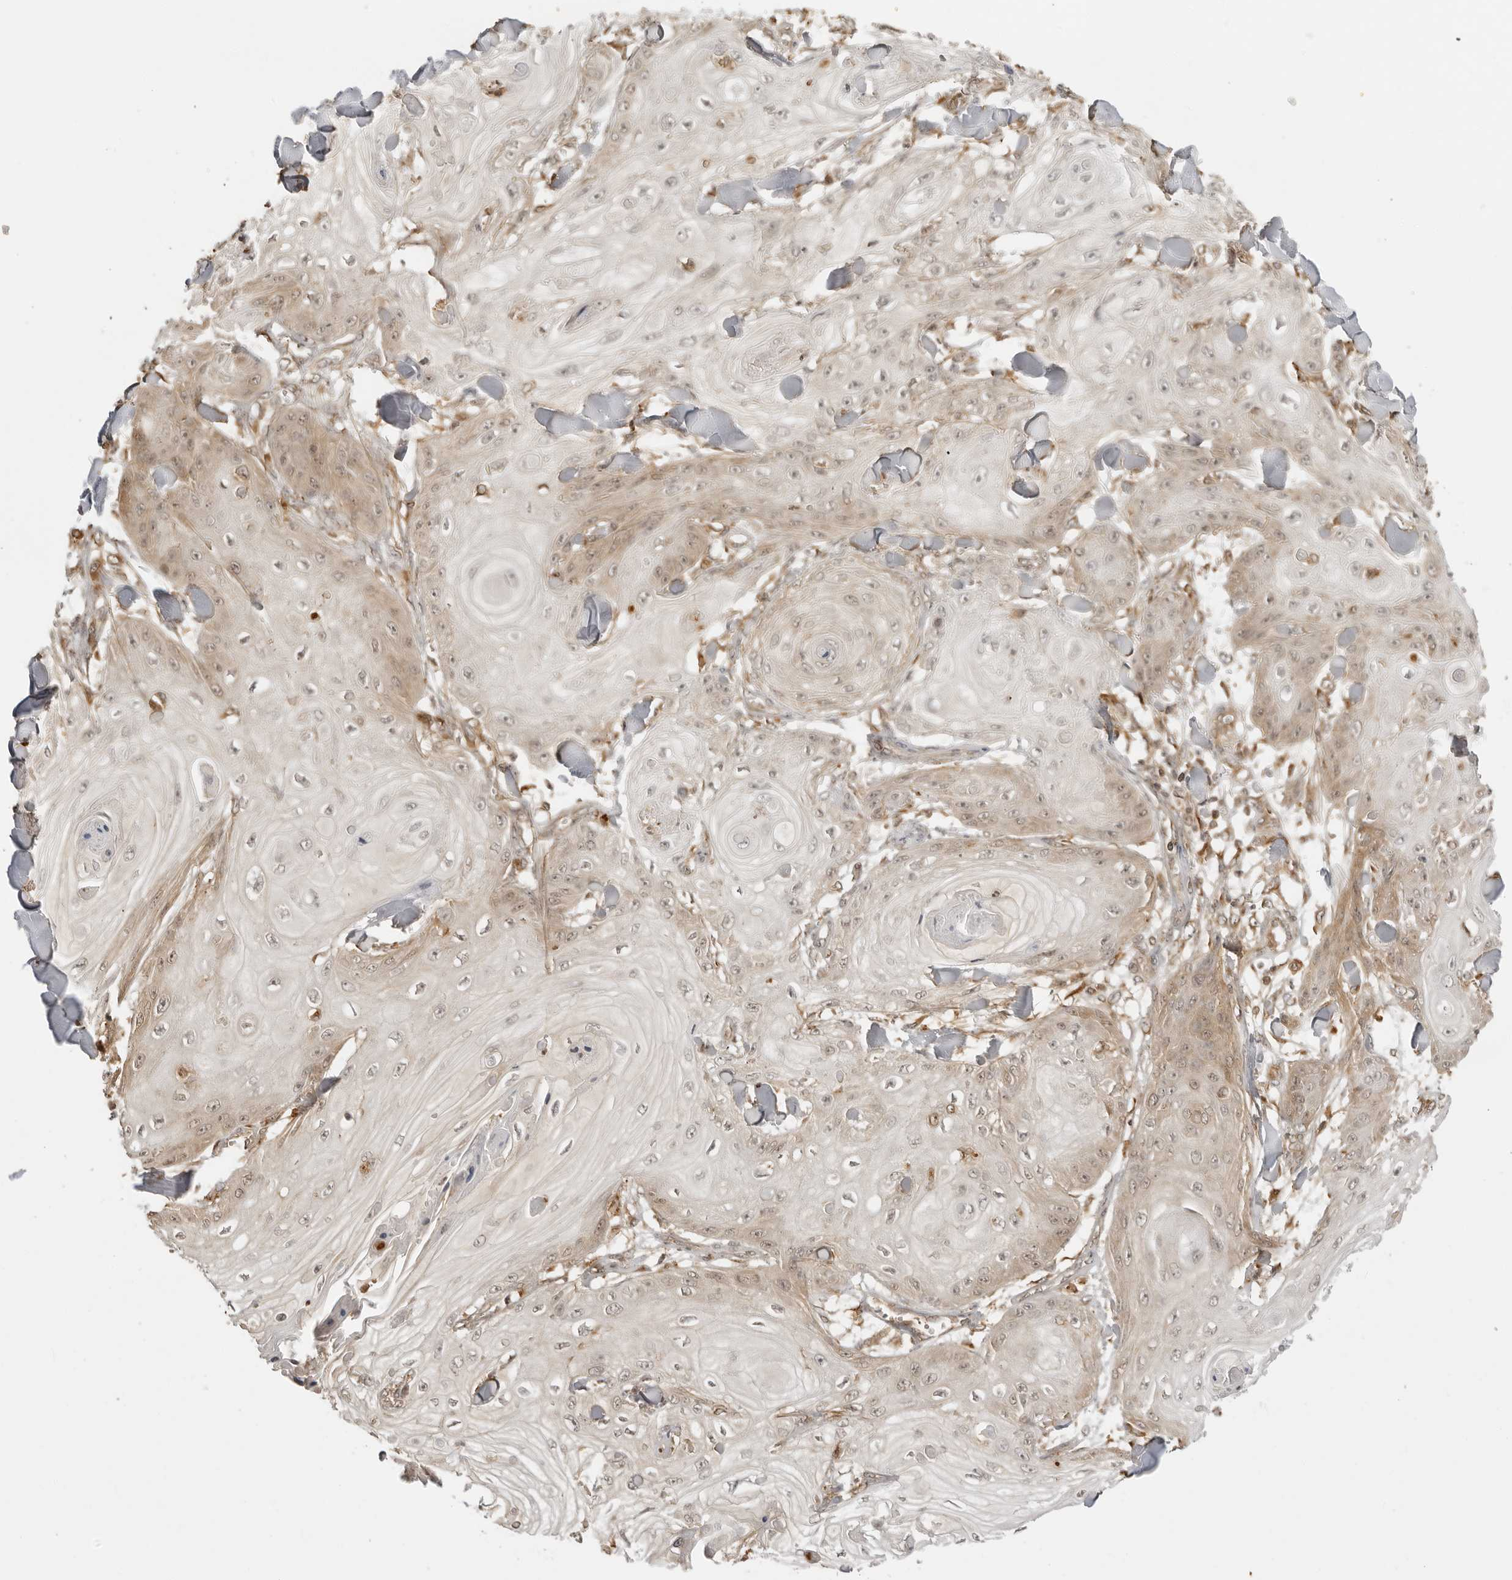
{"staining": {"intensity": "weak", "quantity": "25%-75%", "location": "cytoplasmic/membranous,nuclear"}, "tissue": "skin cancer", "cell_type": "Tumor cells", "image_type": "cancer", "snomed": [{"axis": "morphology", "description": "Squamous cell carcinoma, NOS"}, {"axis": "topography", "description": "Skin"}], "caption": "Protein staining exhibits weak cytoplasmic/membranous and nuclear staining in approximately 25%-75% of tumor cells in skin cancer (squamous cell carcinoma).", "gene": "IKBKE", "patient": {"sex": "male", "age": 74}}